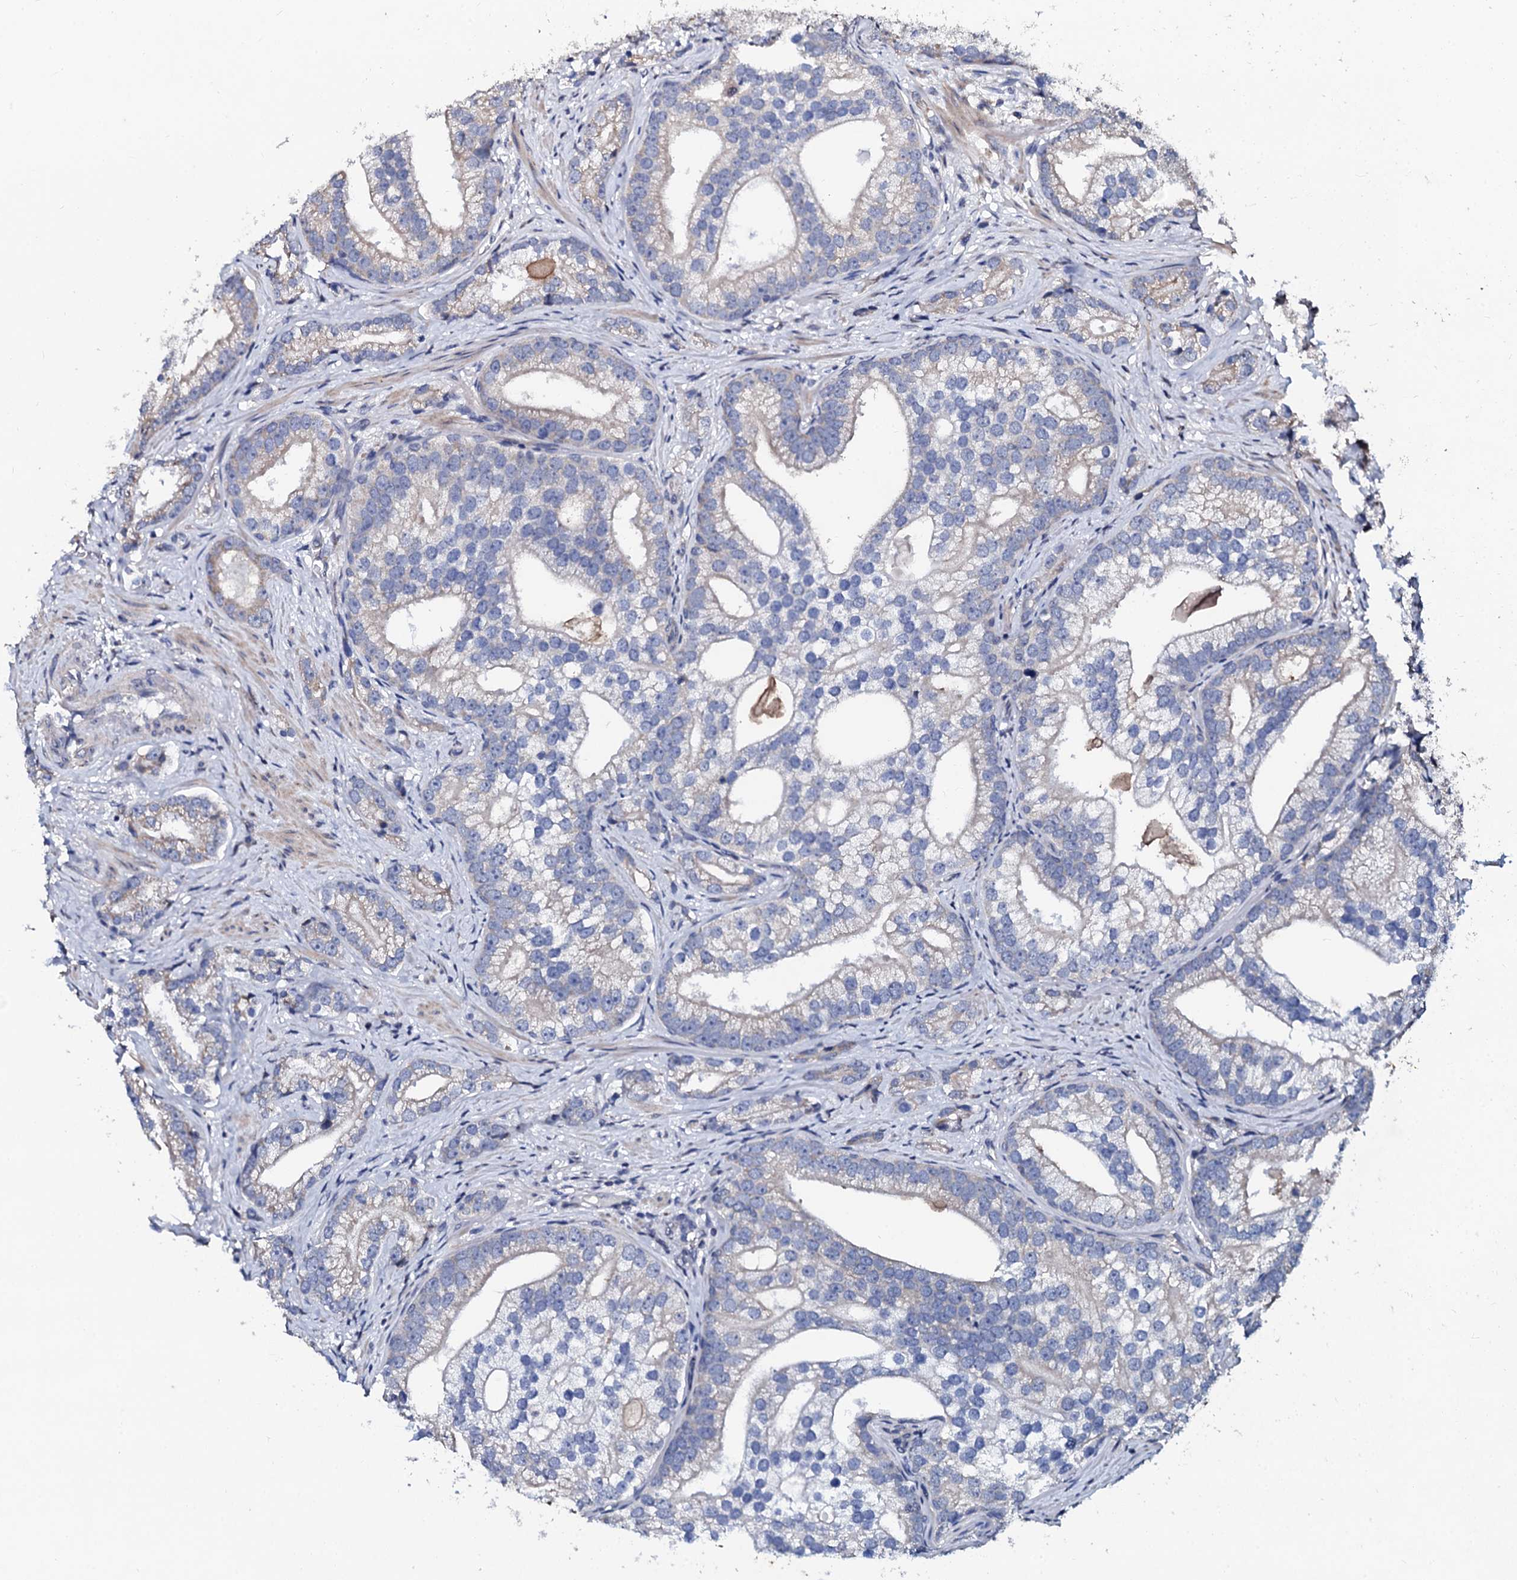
{"staining": {"intensity": "weak", "quantity": "<25%", "location": "cytoplasmic/membranous"}, "tissue": "prostate cancer", "cell_type": "Tumor cells", "image_type": "cancer", "snomed": [{"axis": "morphology", "description": "Adenocarcinoma, High grade"}, {"axis": "topography", "description": "Prostate"}], "caption": "The IHC photomicrograph has no significant positivity in tumor cells of prostate adenocarcinoma (high-grade) tissue.", "gene": "SLC37A4", "patient": {"sex": "male", "age": 75}}